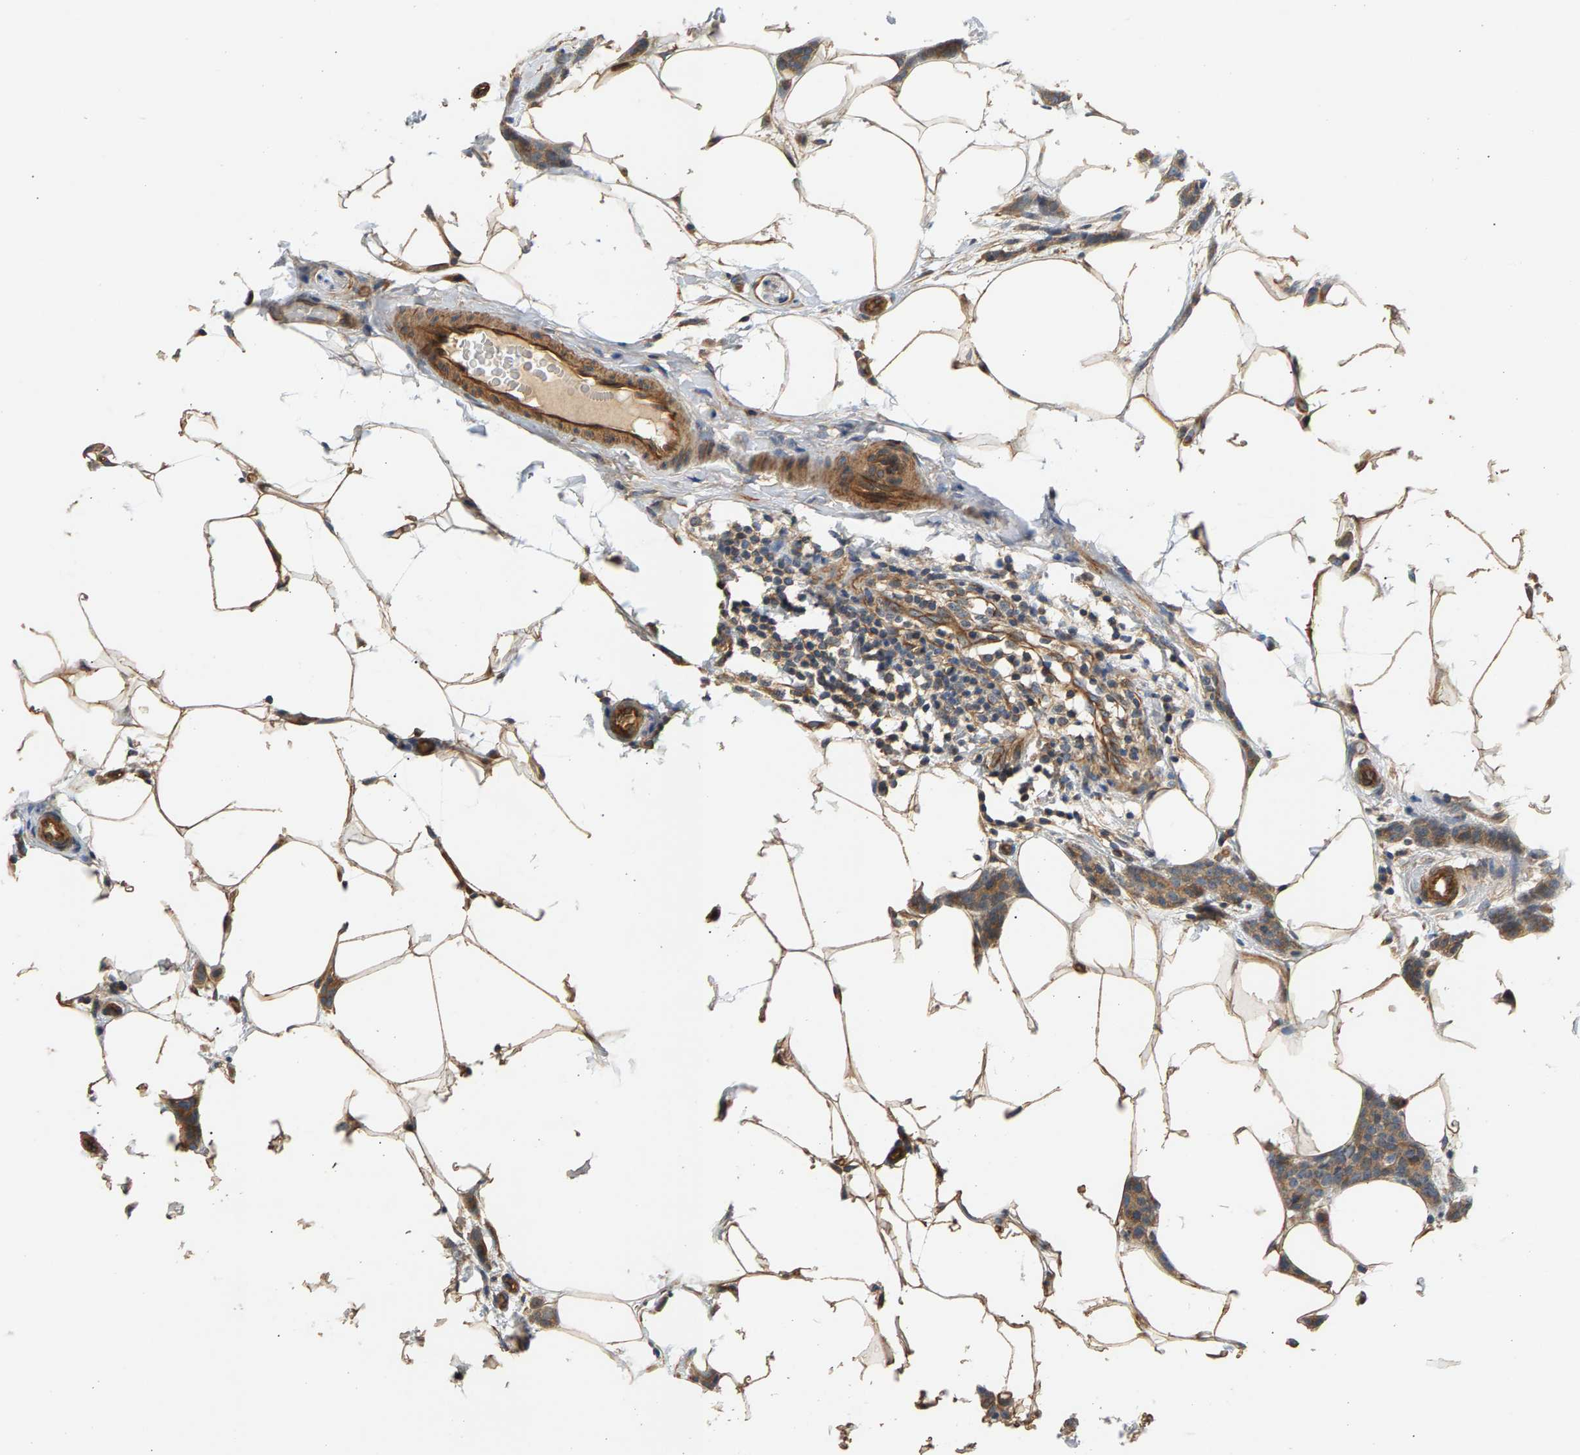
{"staining": {"intensity": "moderate", "quantity": ">75%", "location": "cytoplasmic/membranous"}, "tissue": "breast cancer", "cell_type": "Tumor cells", "image_type": "cancer", "snomed": [{"axis": "morphology", "description": "Lobular carcinoma"}, {"axis": "topography", "description": "Skin"}, {"axis": "topography", "description": "Breast"}], "caption": "IHC staining of lobular carcinoma (breast), which demonstrates medium levels of moderate cytoplasmic/membranous positivity in about >75% of tumor cells indicating moderate cytoplasmic/membranous protein staining. The staining was performed using DAB (brown) for protein detection and nuclei were counterstained in hematoxylin (blue).", "gene": "KRTAP27-1", "patient": {"sex": "female", "age": 46}}